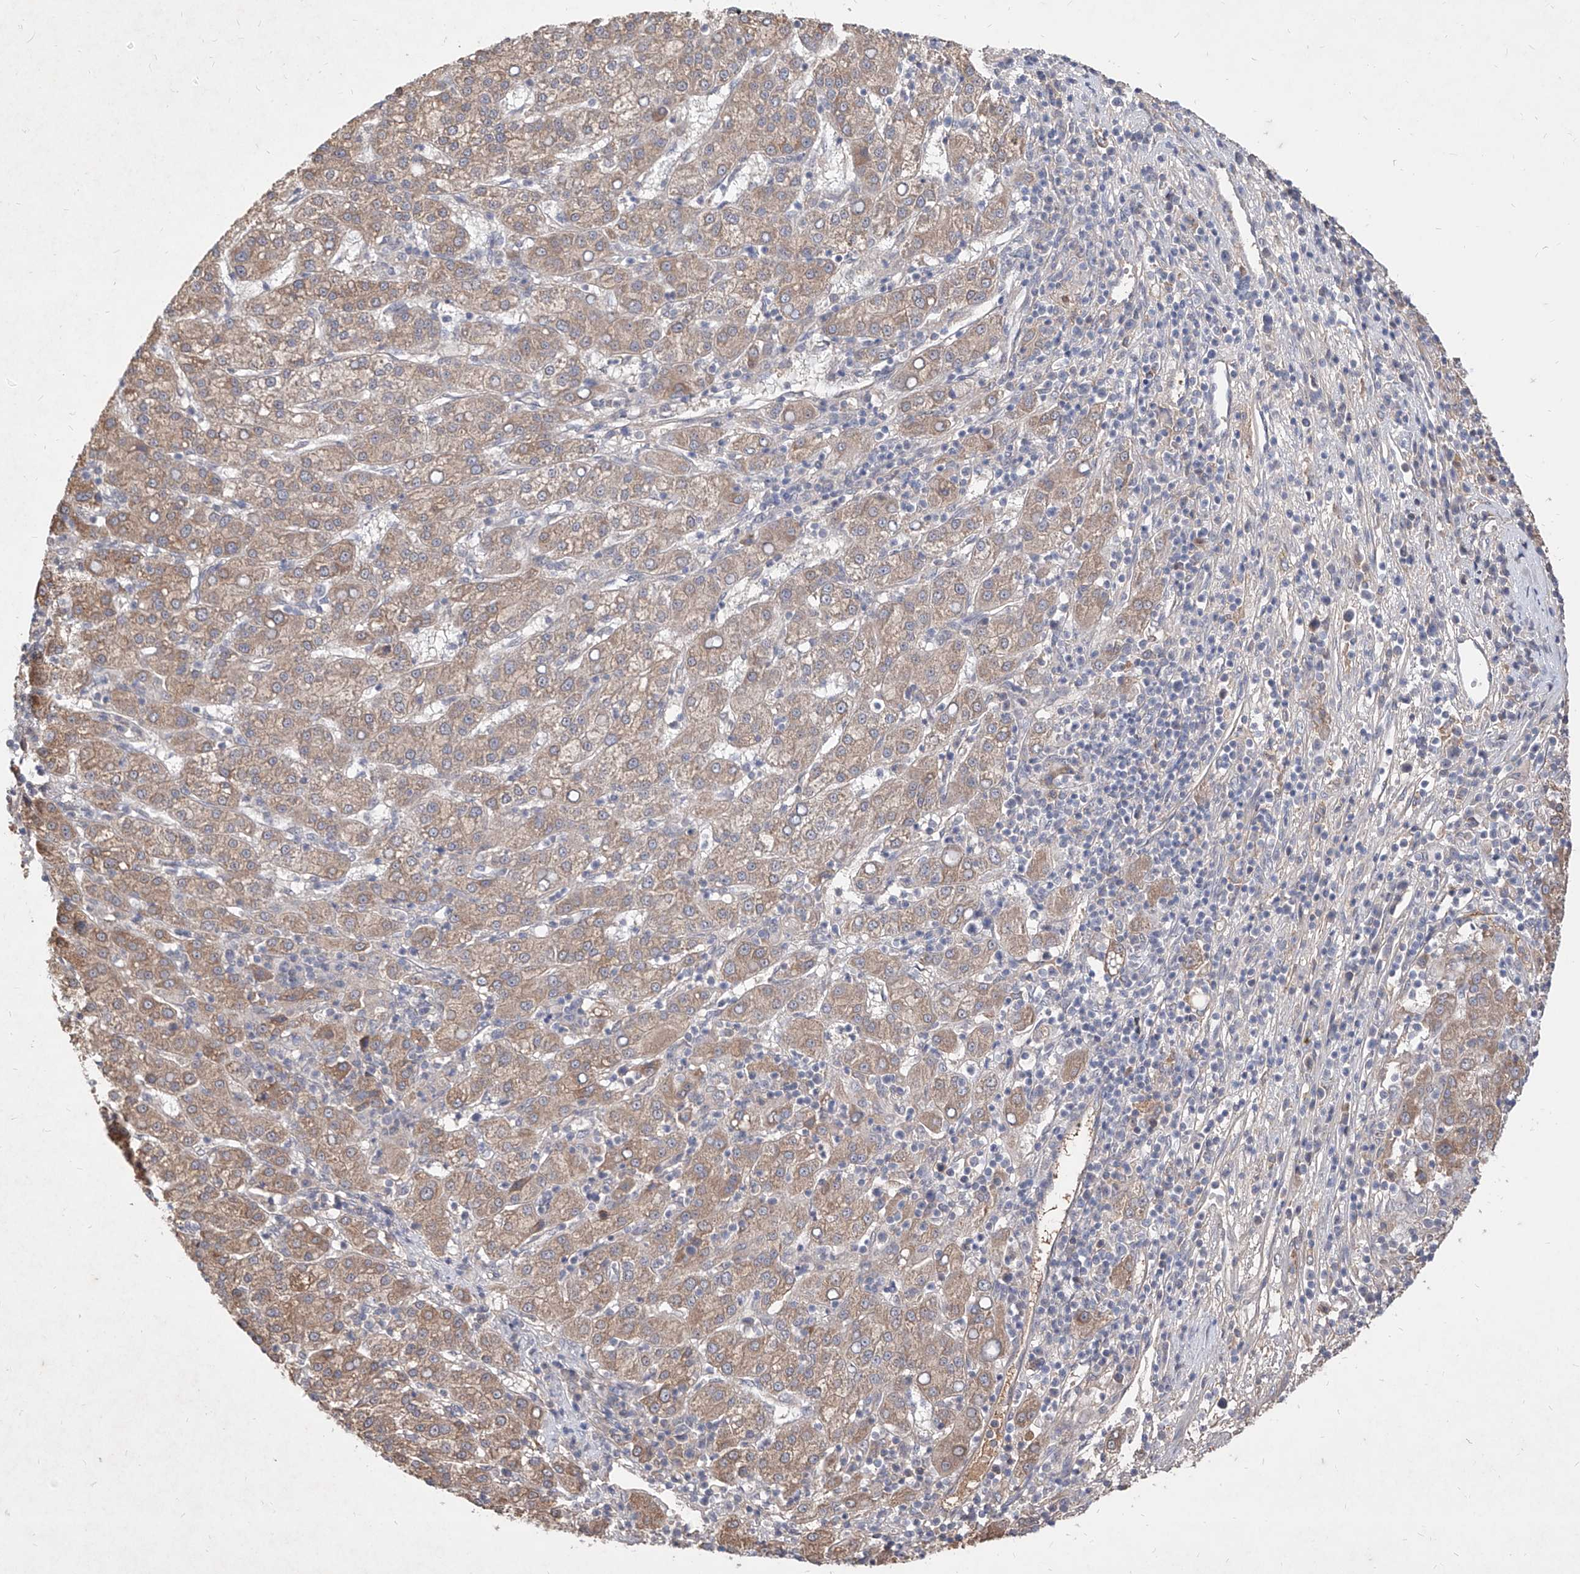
{"staining": {"intensity": "weak", "quantity": ">75%", "location": "cytoplasmic/membranous"}, "tissue": "liver cancer", "cell_type": "Tumor cells", "image_type": "cancer", "snomed": [{"axis": "morphology", "description": "Carcinoma, Hepatocellular, NOS"}, {"axis": "topography", "description": "Liver"}], "caption": "Hepatocellular carcinoma (liver) was stained to show a protein in brown. There is low levels of weak cytoplasmic/membranous staining in about >75% of tumor cells.", "gene": "C4A", "patient": {"sex": "female", "age": 58}}